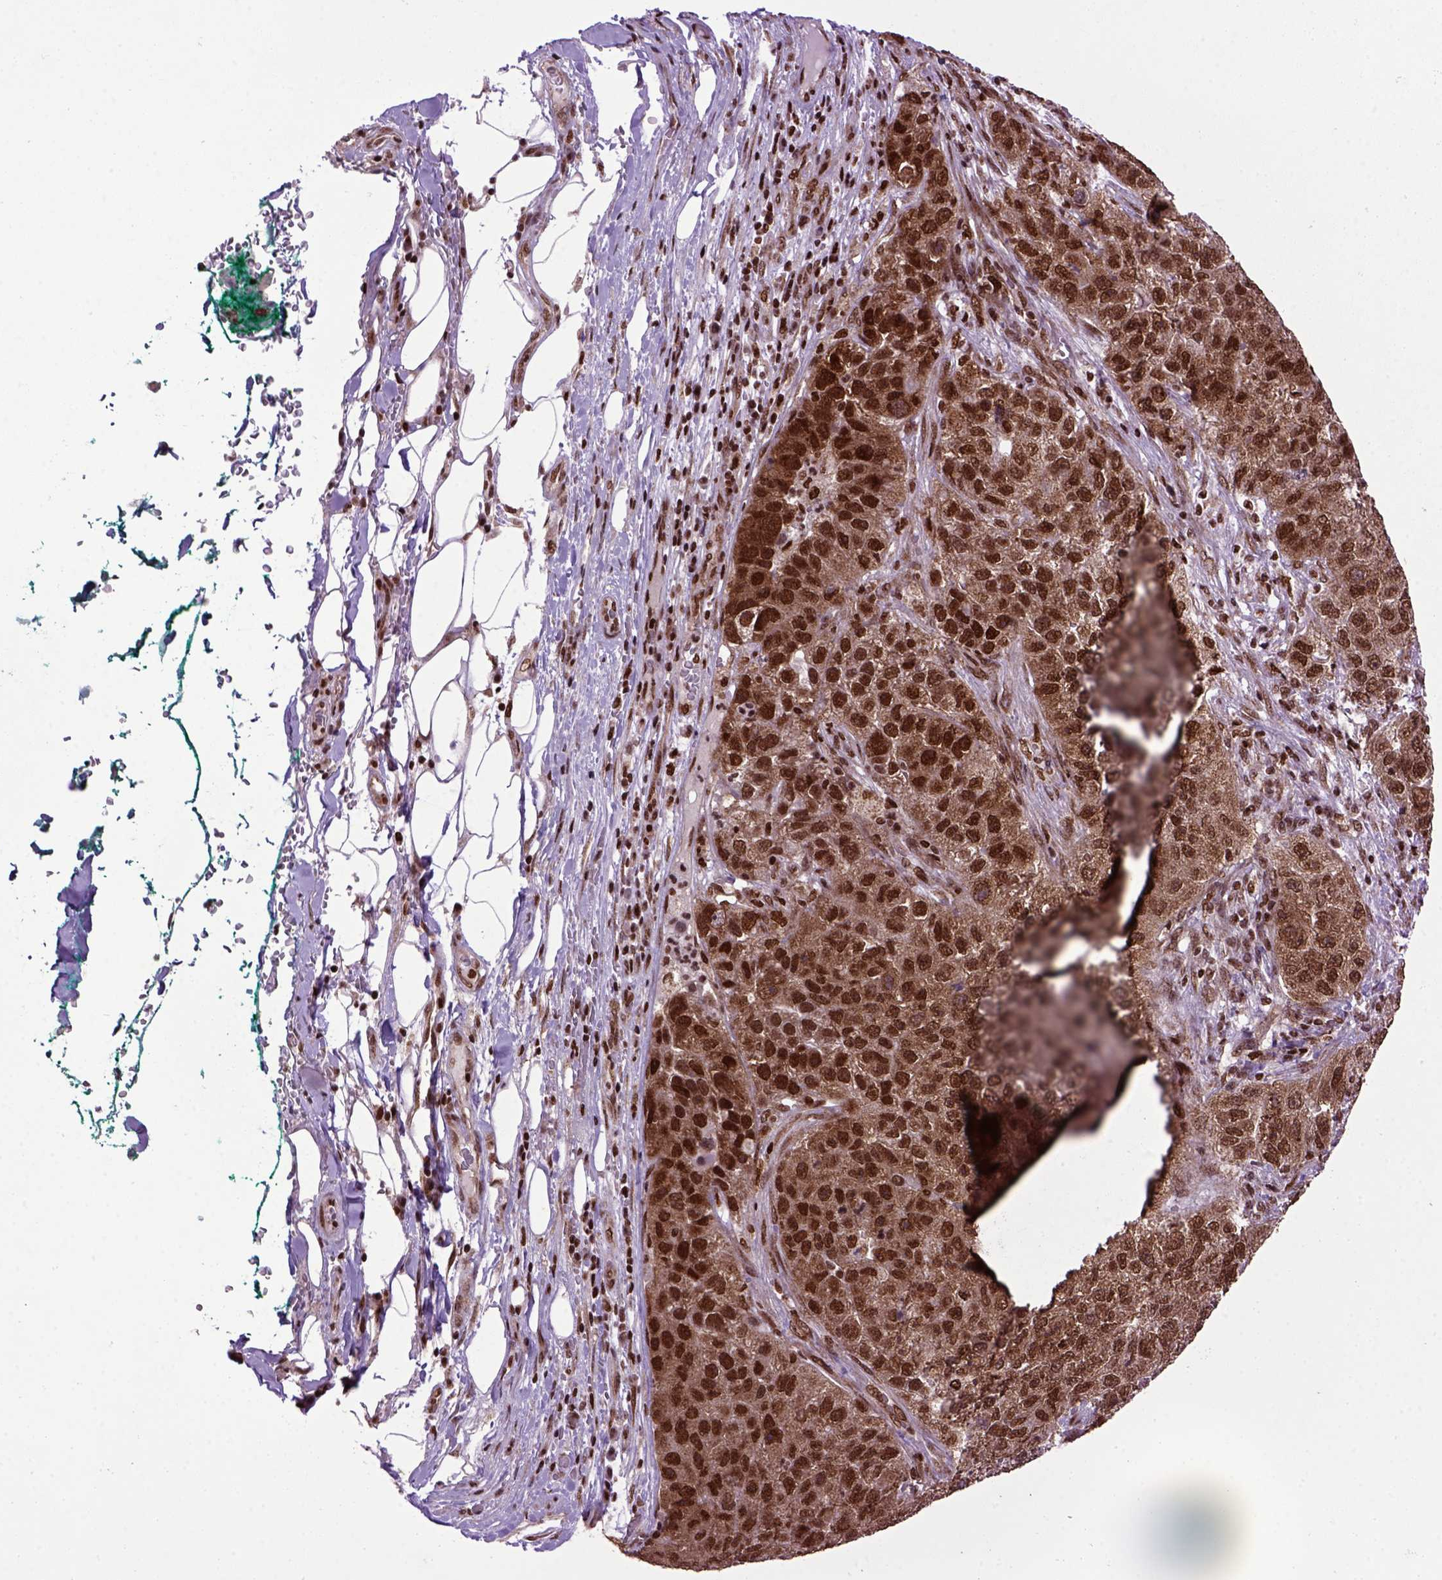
{"staining": {"intensity": "strong", "quantity": ">75%", "location": "cytoplasmic/membranous,nuclear"}, "tissue": "pancreatic cancer", "cell_type": "Tumor cells", "image_type": "cancer", "snomed": [{"axis": "morphology", "description": "Adenocarcinoma, NOS"}, {"axis": "topography", "description": "Pancreas"}], "caption": "Immunohistochemistry (IHC) histopathology image of human pancreatic cancer (adenocarcinoma) stained for a protein (brown), which demonstrates high levels of strong cytoplasmic/membranous and nuclear staining in approximately >75% of tumor cells.", "gene": "CELF1", "patient": {"sex": "female", "age": 61}}